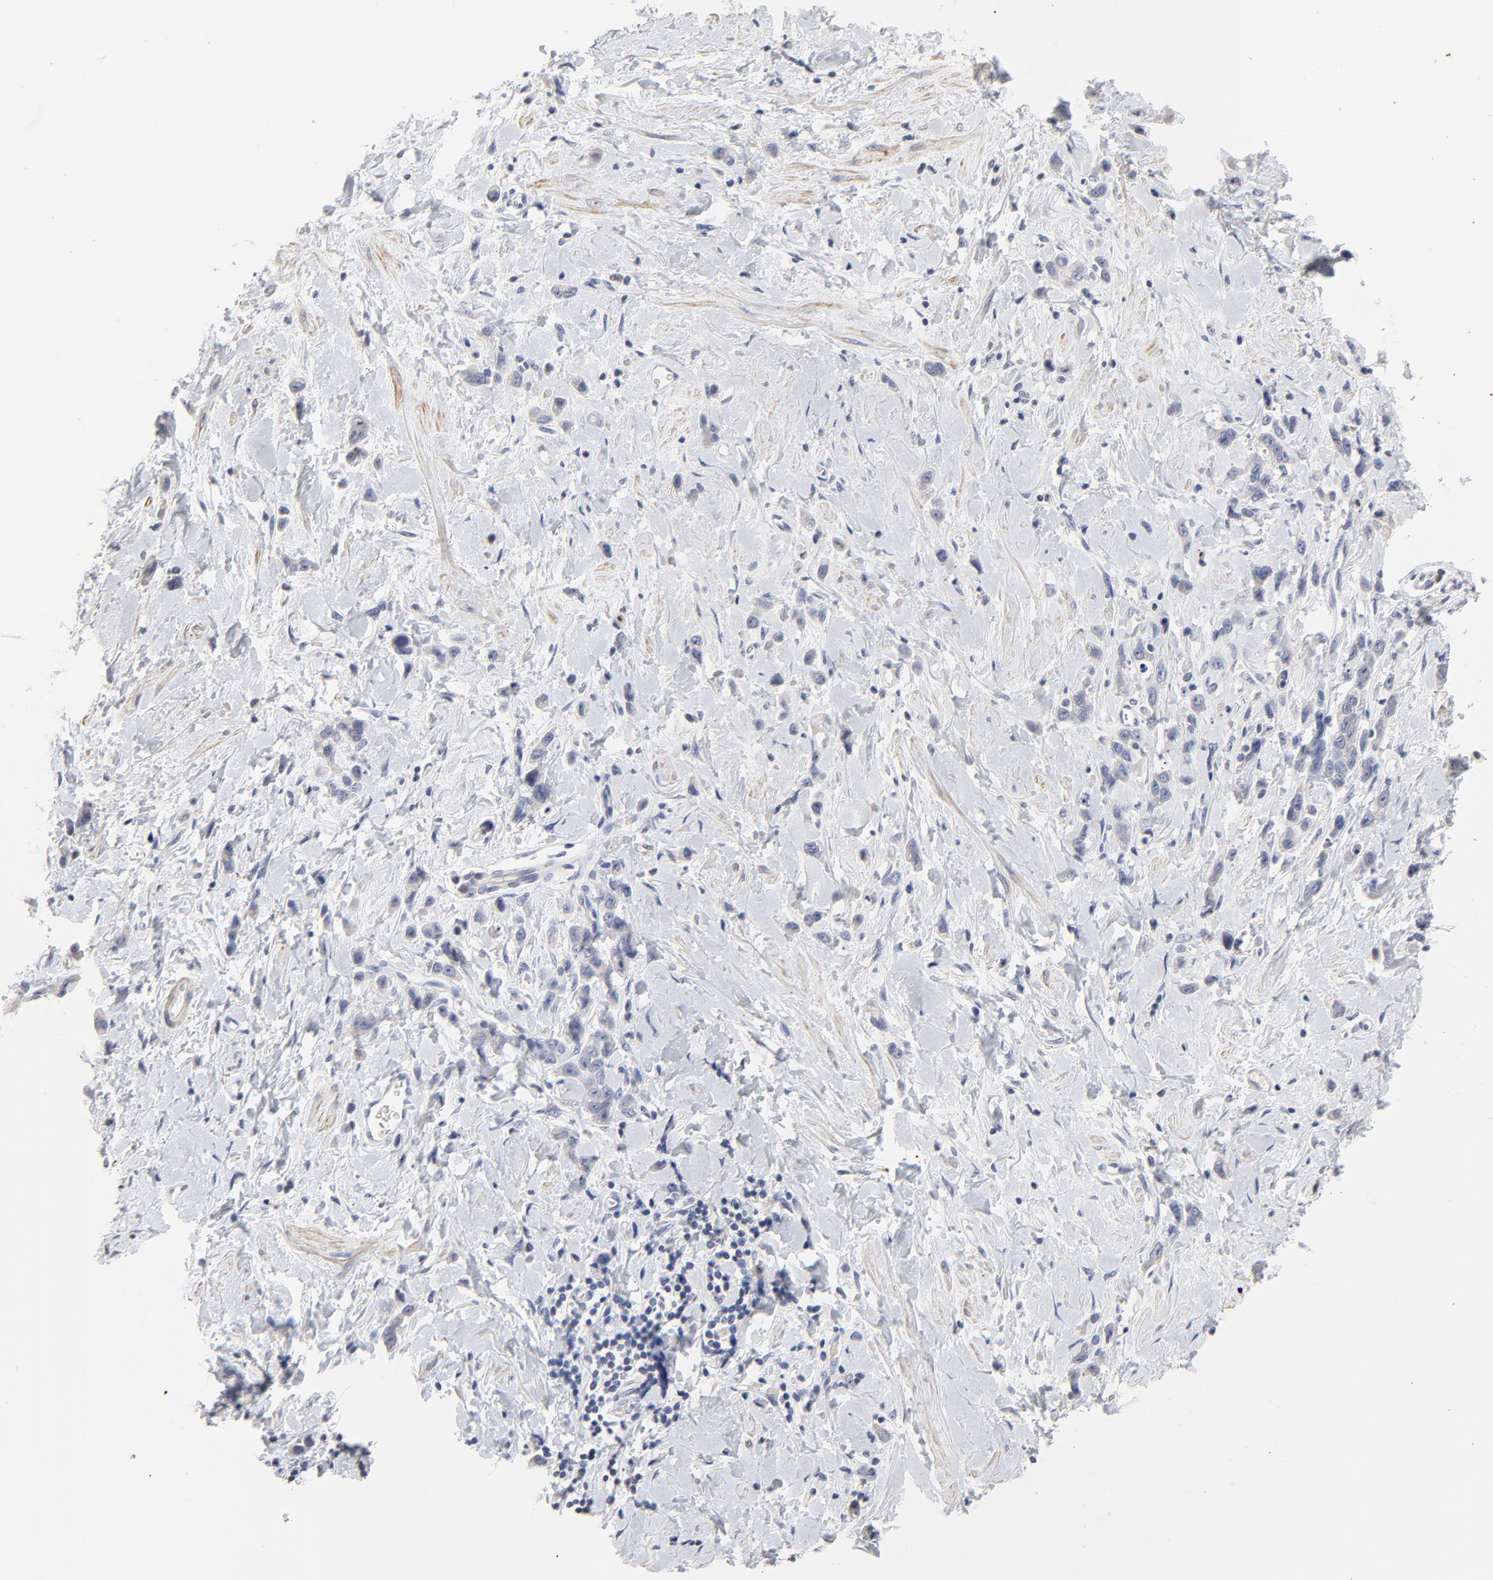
{"staining": {"intensity": "negative", "quantity": "none", "location": "none"}, "tissue": "stomach cancer", "cell_type": "Tumor cells", "image_type": "cancer", "snomed": [{"axis": "morphology", "description": "Normal tissue, NOS"}, {"axis": "morphology", "description": "Adenocarcinoma, NOS"}, {"axis": "topography", "description": "Stomach"}], "caption": "Tumor cells are negative for brown protein staining in adenocarcinoma (stomach). The staining was performed using DAB (3,3'-diaminobenzidine) to visualize the protein expression in brown, while the nuclei were stained in blue with hematoxylin (Magnification: 20x).", "gene": "AADAC", "patient": {"sex": "male", "age": 82}}